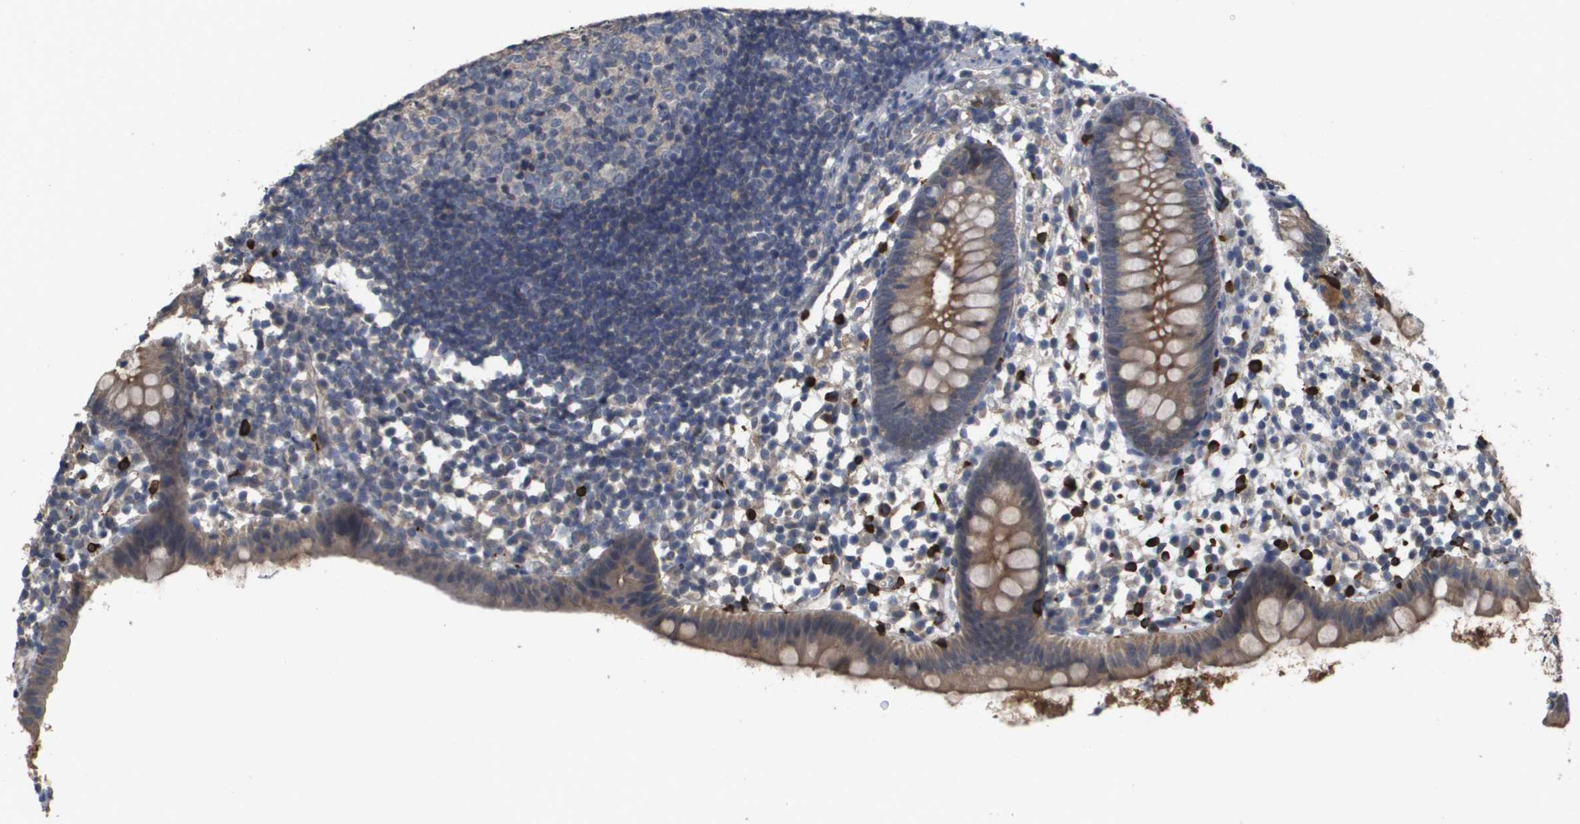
{"staining": {"intensity": "weak", "quantity": ">75%", "location": "cytoplasmic/membranous"}, "tissue": "appendix", "cell_type": "Glandular cells", "image_type": "normal", "snomed": [{"axis": "morphology", "description": "Normal tissue, NOS"}, {"axis": "topography", "description": "Appendix"}], "caption": "The image exhibits staining of unremarkable appendix, revealing weak cytoplasmic/membranous protein positivity (brown color) within glandular cells.", "gene": "RAB27B", "patient": {"sex": "female", "age": 20}}